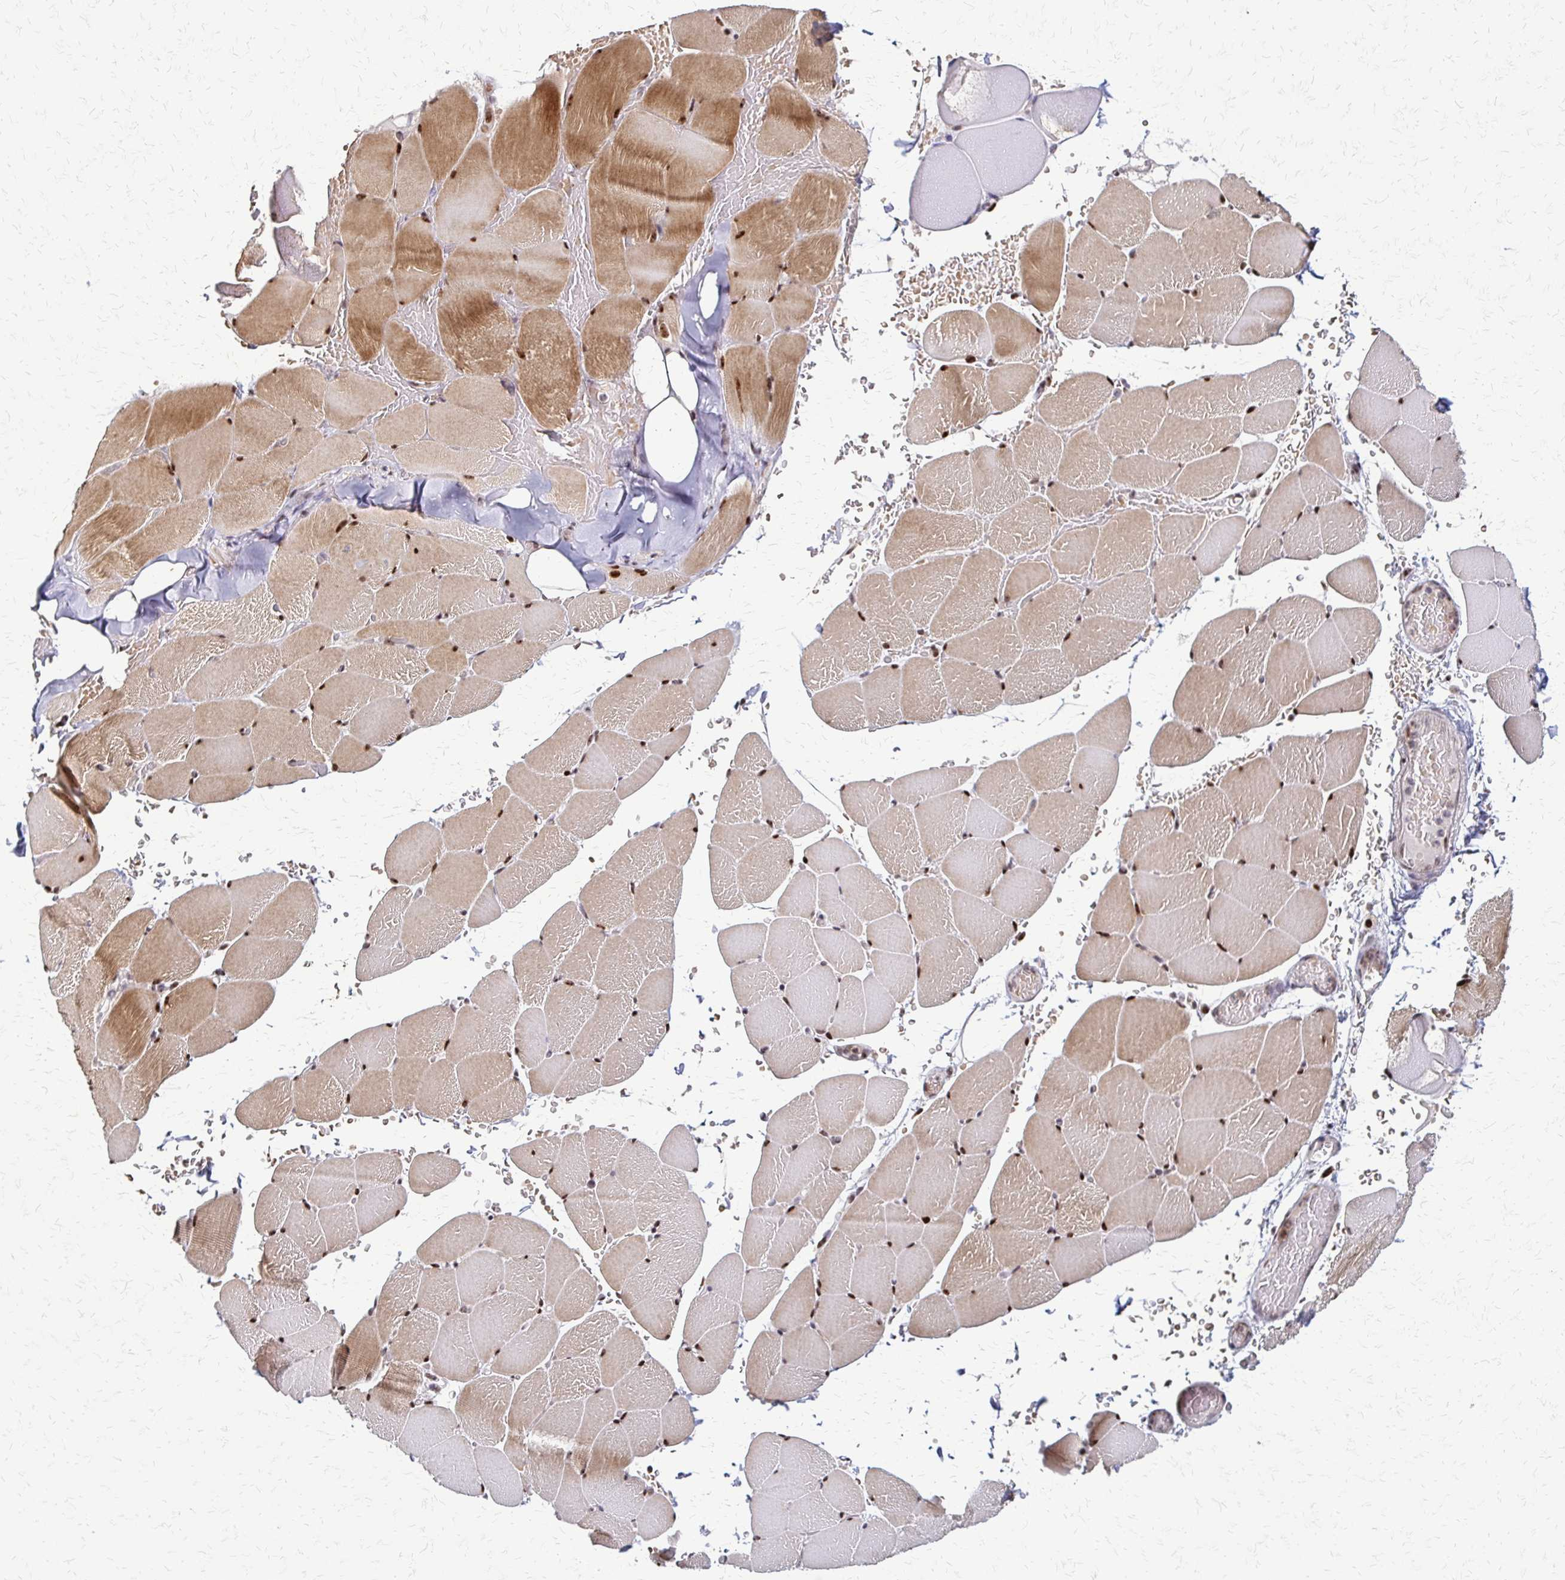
{"staining": {"intensity": "strong", "quantity": "25%-75%", "location": "cytoplasmic/membranous,nuclear"}, "tissue": "skeletal muscle", "cell_type": "Myocytes", "image_type": "normal", "snomed": [{"axis": "morphology", "description": "Normal tissue, NOS"}, {"axis": "topography", "description": "Skeletal muscle"}], "caption": "DAB (3,3'-diaminobenzidine) immunohistochemical staining of normal skeletal muscle reveals strong cytoplasmic/membranous,nuclear protein expression in approximately 25%-75% of myocytes.", "gene": "TRIR", "patient": {"sex": "female", "age": 37}}